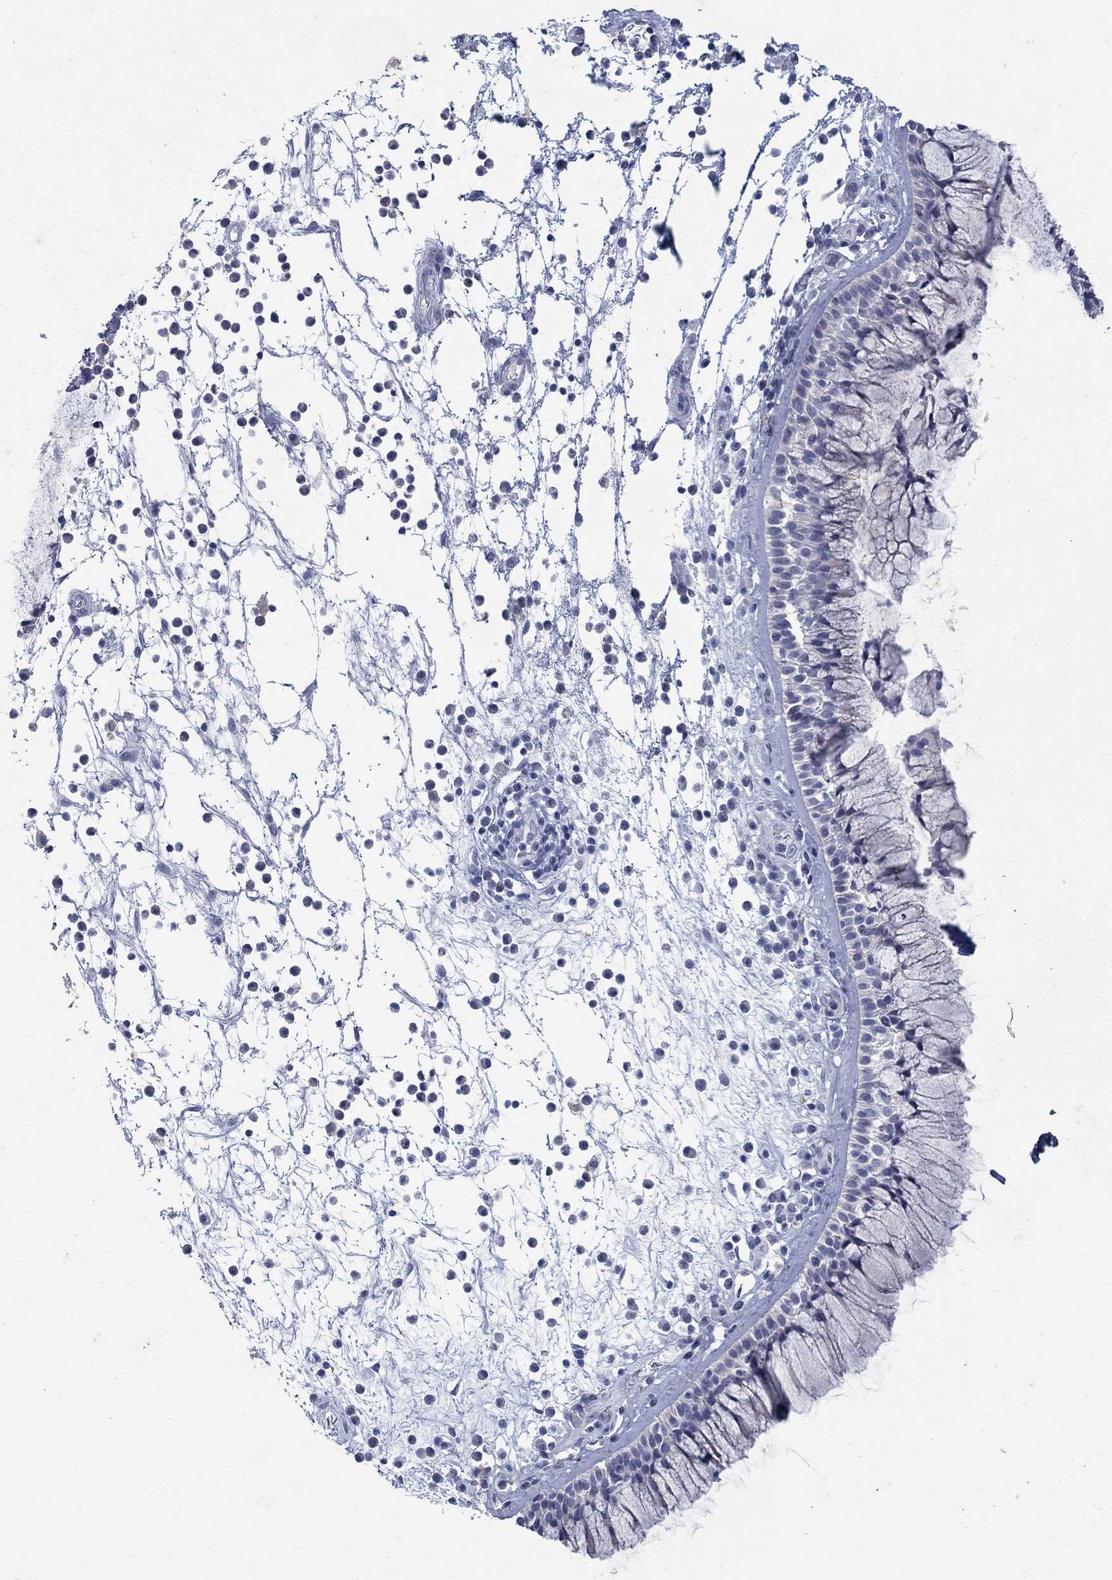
{"staining": {"intensity": "negative", "quantity": "none", "location": "none"}, "tissue": "nasopharynx", "cell_type": "Respiratory epithelial cells", "image_type": "normal", "snomed": [{"axis": "morphology", "description": "Normal tissue, NOS"}, {"axis": "topography", "description": "Nasopharynx"}], "caption": "IHC photomicrograph of normal nasopharynx stained for a protein (brown), which reveals no positivity in respiratory epithelial cells. The staining is performed using DAB brown chromogen with nuclei counter-stained in using hematoxylin.", "gene": "RFTN2", "patient": {"sex": "male", "age": 77}}